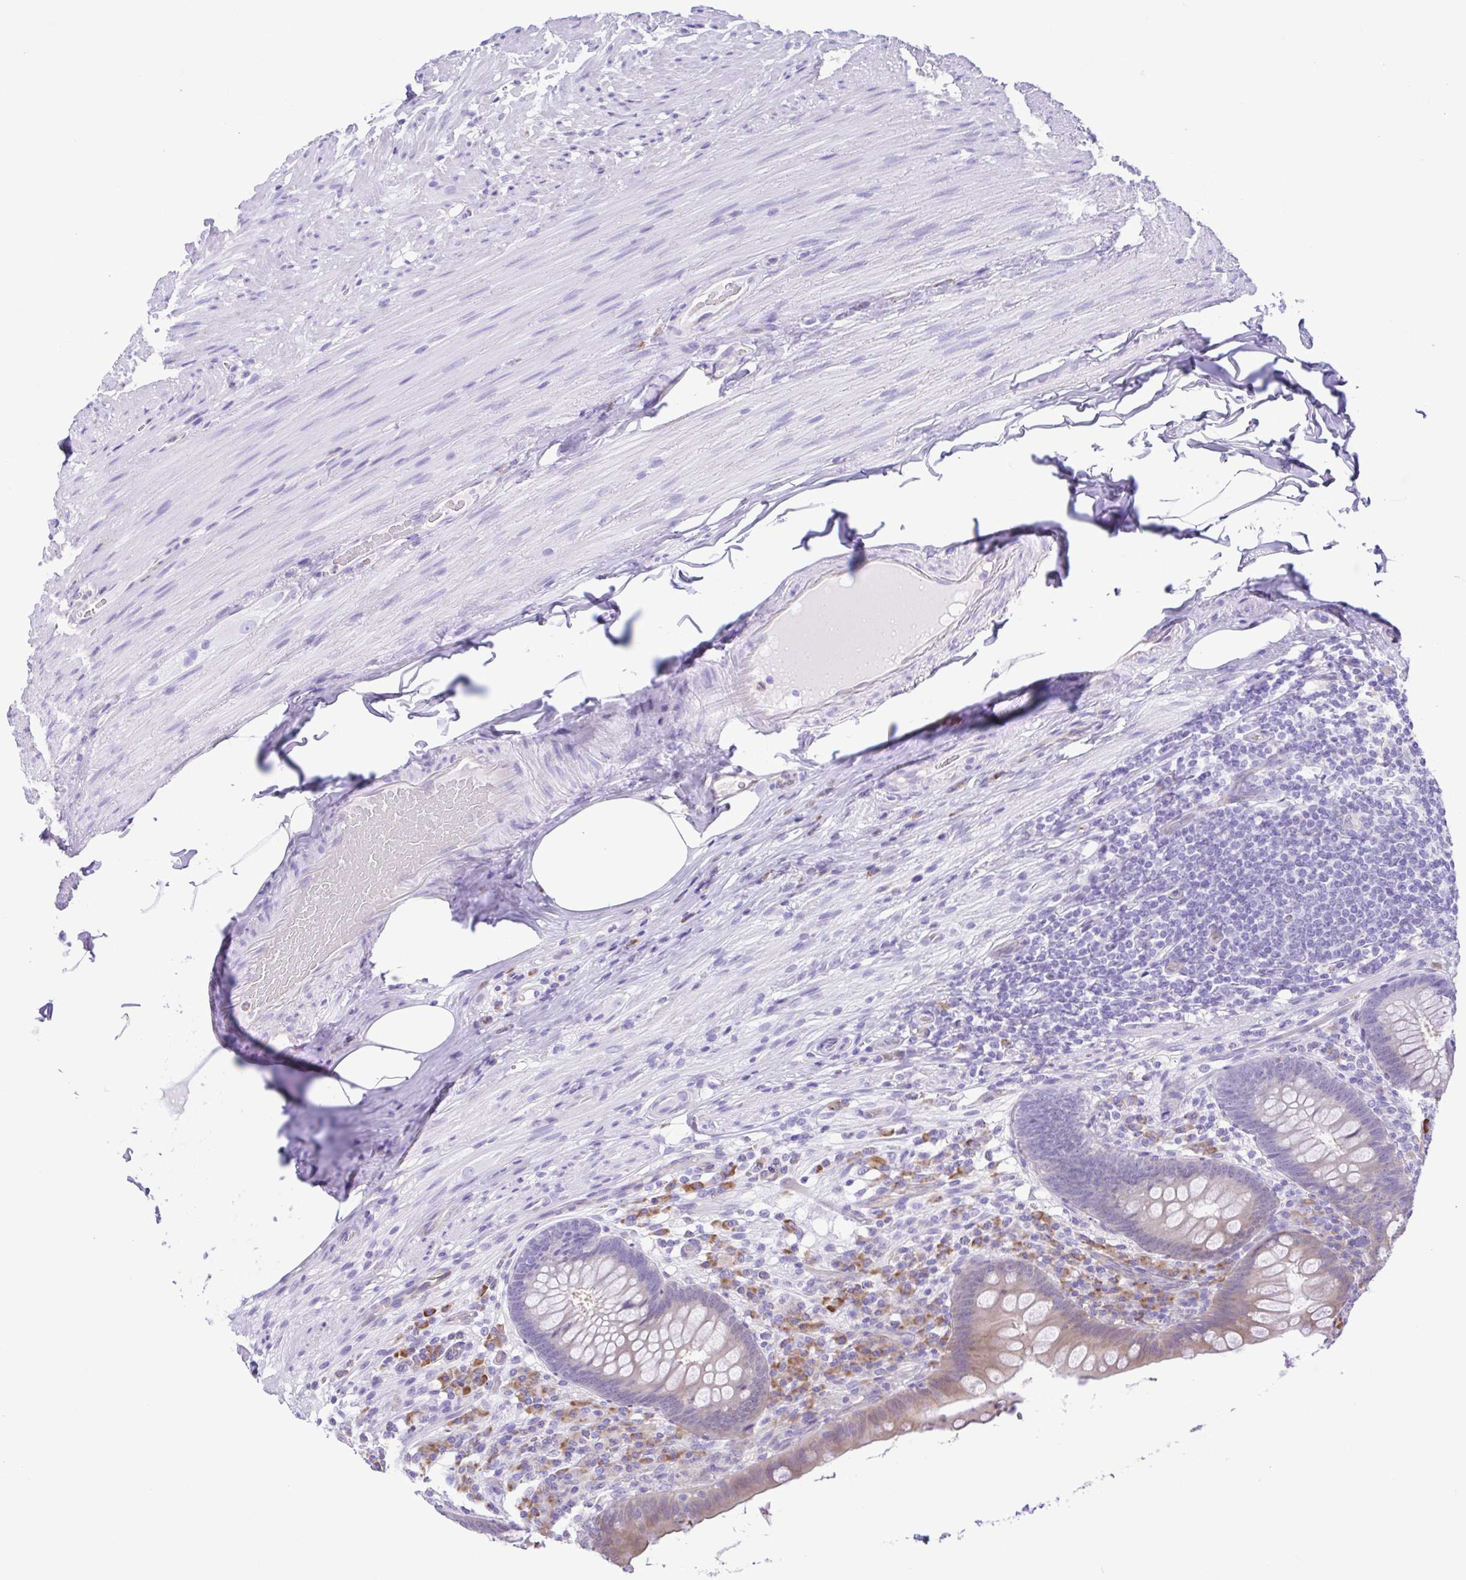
{"staining": {"intensity": "moderate", "quantity": "<25%", "location": "cytoplasmic/membranous"}, "tissue": "appendix", "cell_type": "Glandular cells", "image_type": "normal", "snomed": [{"axis": "morphology", "description": "Normal tissue, NOS"}, {"axis": "topography", "description": "Appendix"}], "caption": "A brown stain highlights moderate cytoplasmic/membranous expression of a protein in glandular cells of benign appendix.", "gene": "GPR17", "patient": {"sex": "male", "age": 71}}